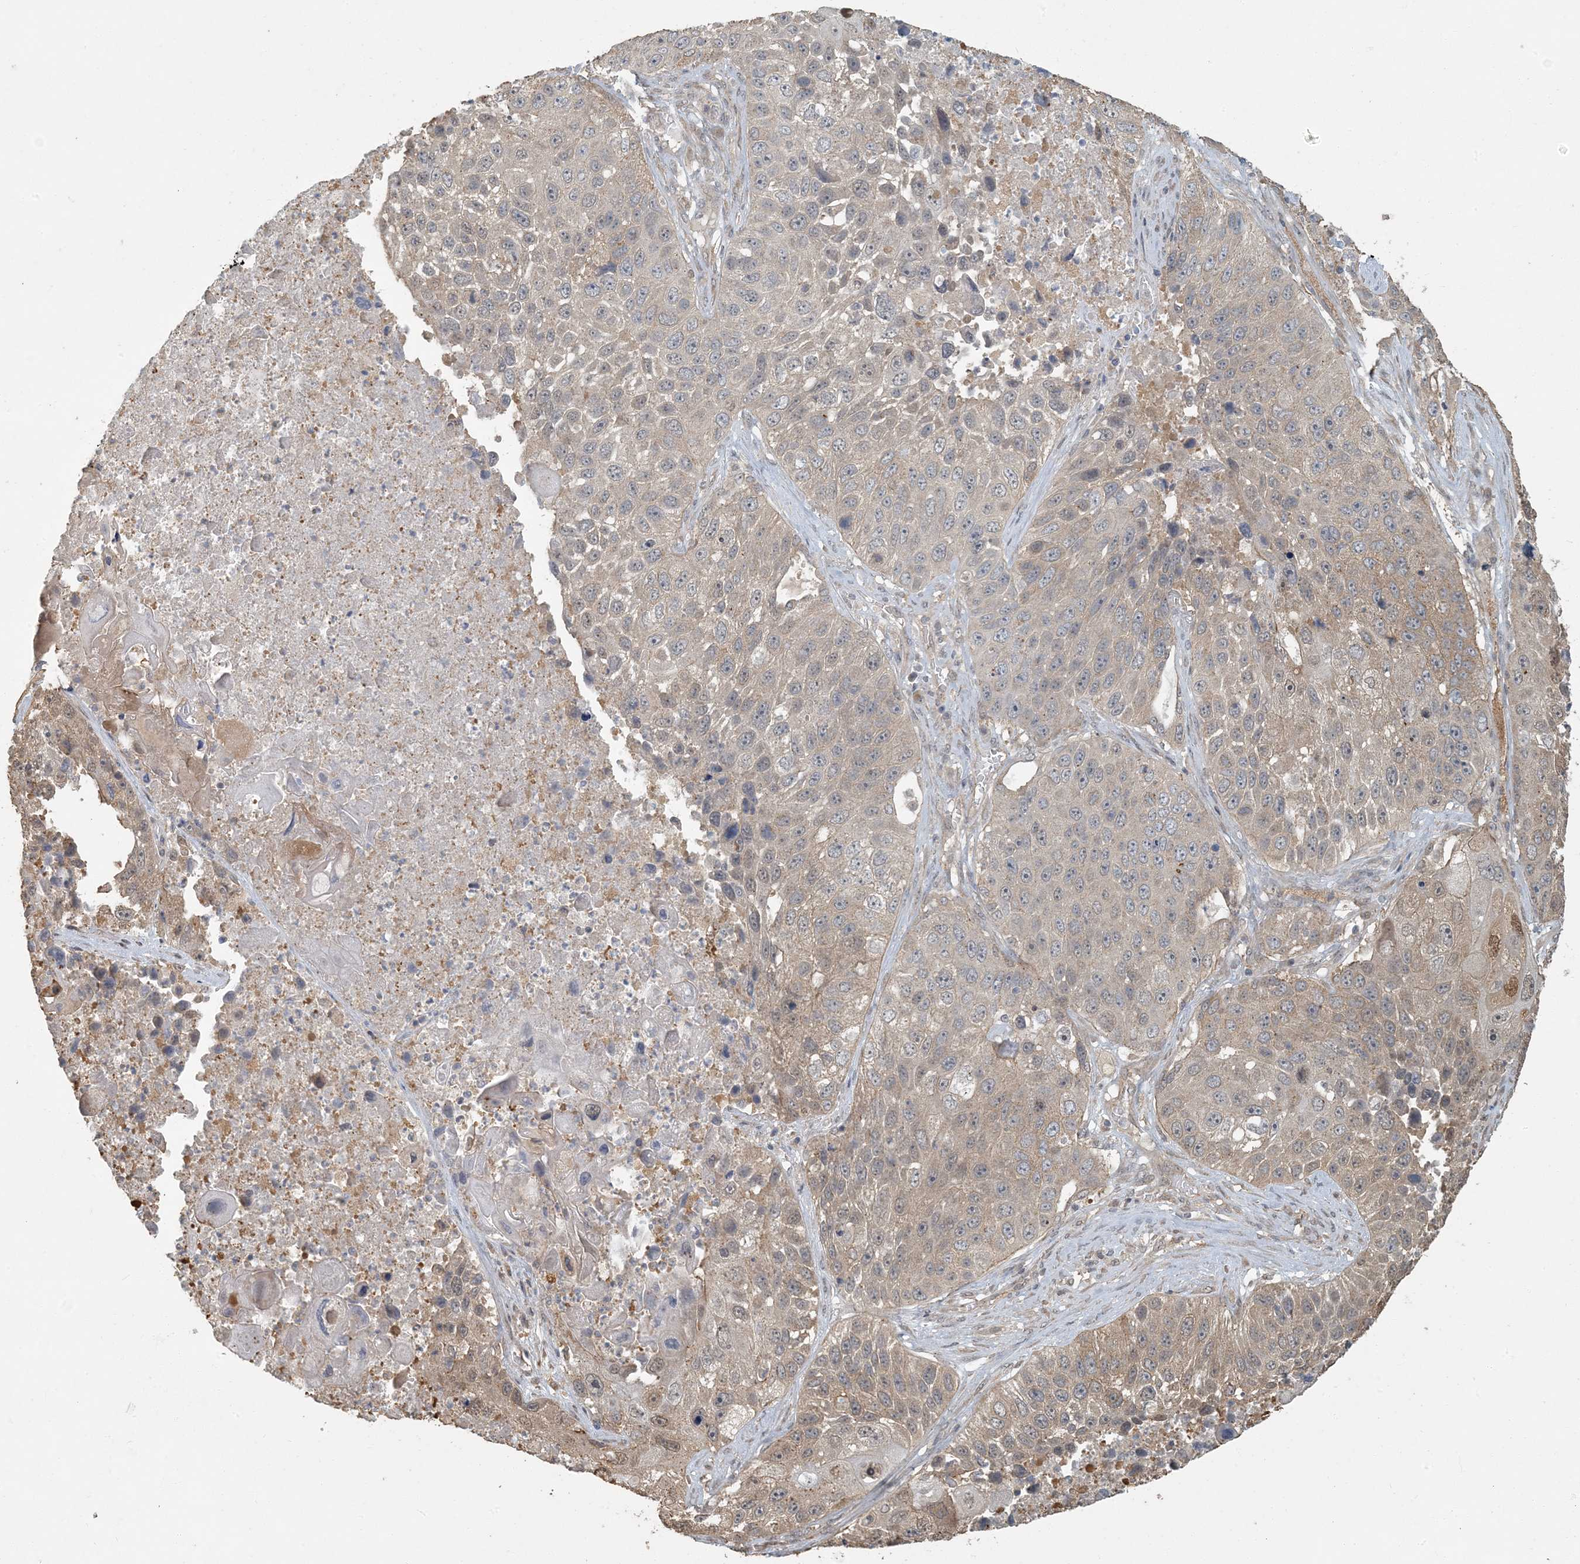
{"staining": {"intensity": "weak", "quantity": "<25%", "location": "cytoplasmic/membranous"}, "tissue": "lung cancer", "cell_type": "Tumor cells", "image_type": "cancer", "snomed": [{"axis": "morphology", "description": "Squamous cell carcinoma, NOS"}, {"axis": "topography", "description": "Lung"}], "caption": "High magnification brightfield microscopy of lung cancer stained with DAB (3,3'-diaminobenzidine) (brown) and counterstained with hematoxylin (blue): tumor cells show no significant expression.", "gene": "AK9", "patient": {"sex": "male", "age": 61}}